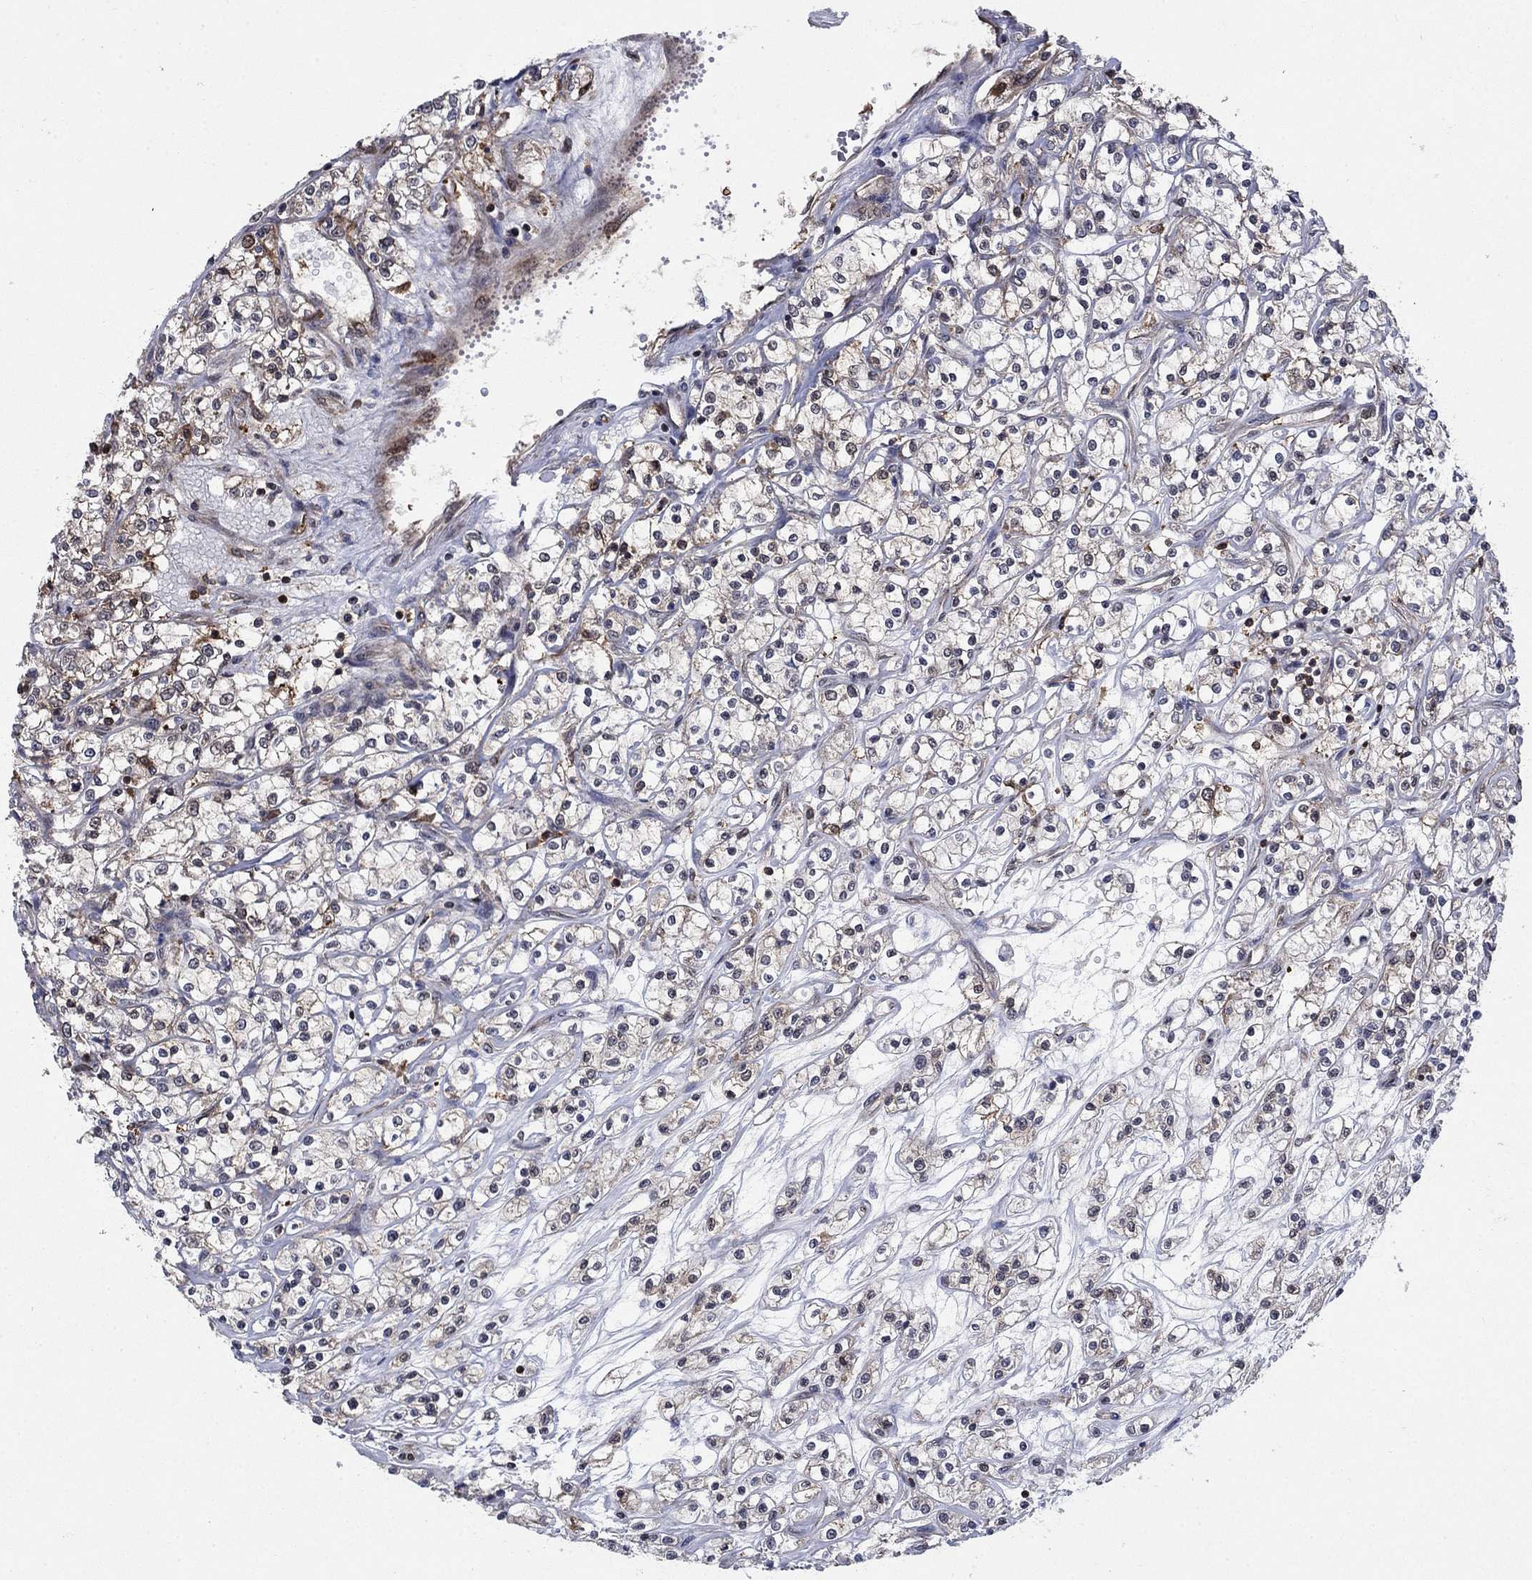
{"staining": {"intensity": "negative", "quantity": "none", "location": "none"}, "tissue": "renal cancer", "cell_type": "Tumor cells", "image_type": "cancer", "snomed": [{"axis": "morphology", "description": "Adenocarcinoma, NOS"}, {"axis": "topography", "description": "Kidney"}], "caption": "Protein analysis of renal cancer shows no significant positivity in tumor cells.", "gene": "CACYBP", "patient": {"sex": "female", "age": 59}}